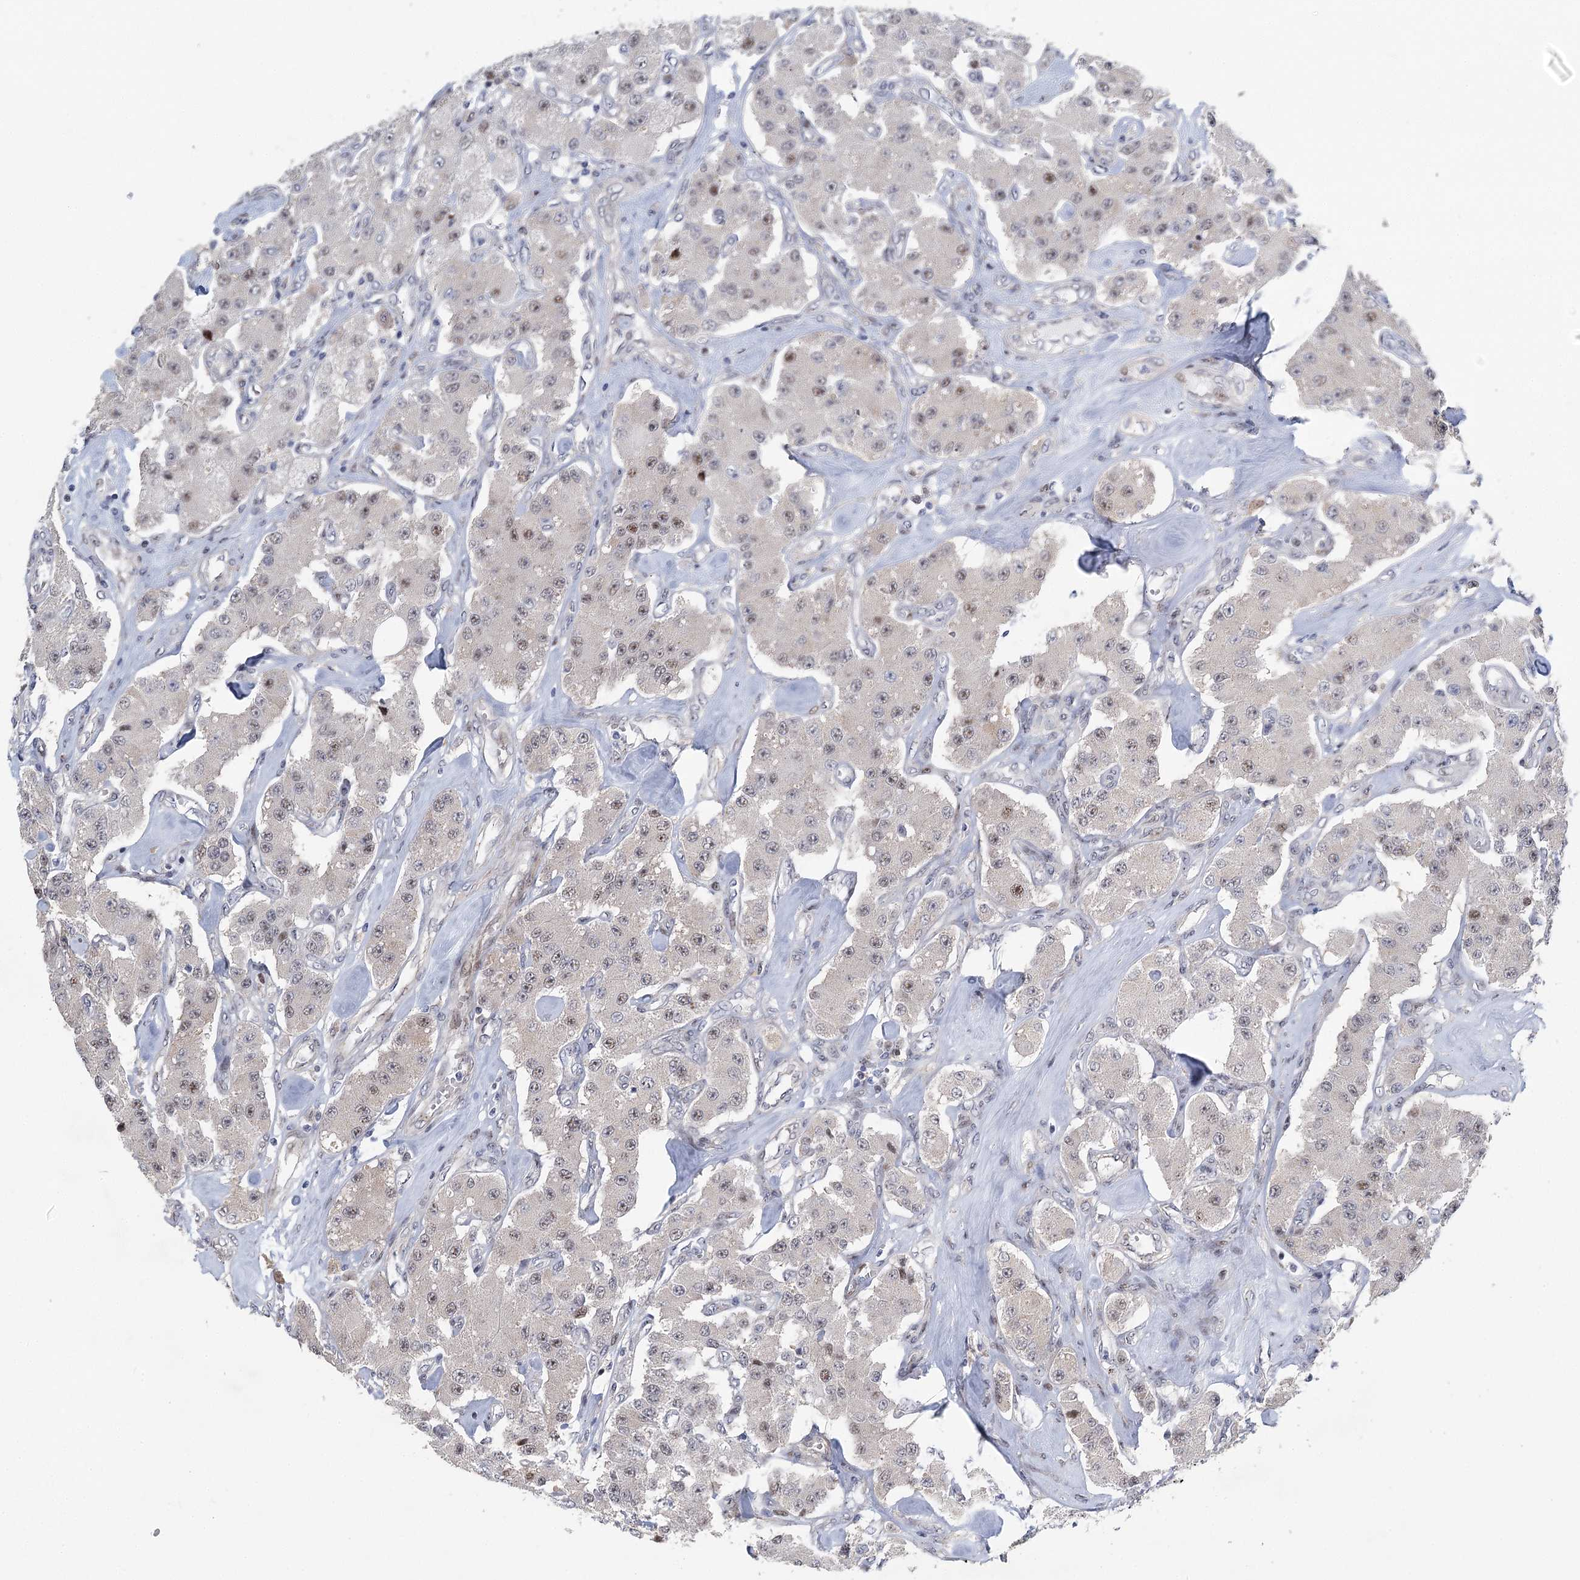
{"staining": {"intensity": "weak", "quantity": "25%-75%", "location": "nuclear"}, "tissue": "carcinoid", "cell_type": "Tumor cells", "image_type": "cancer", "snomed": [{"axis": "morphology", "description": "Carcinoid, malignant, NOS"}, {"axis": "topography", "description": "Pancreas"}], "caption": "Brown immunohistochemical staining in human carcinoid reveals weak nuclear staining in approximately 25%-75% of tumor cells.", "gene": "CAMTA1", "patient": {"sex": "male", "age": 41}}